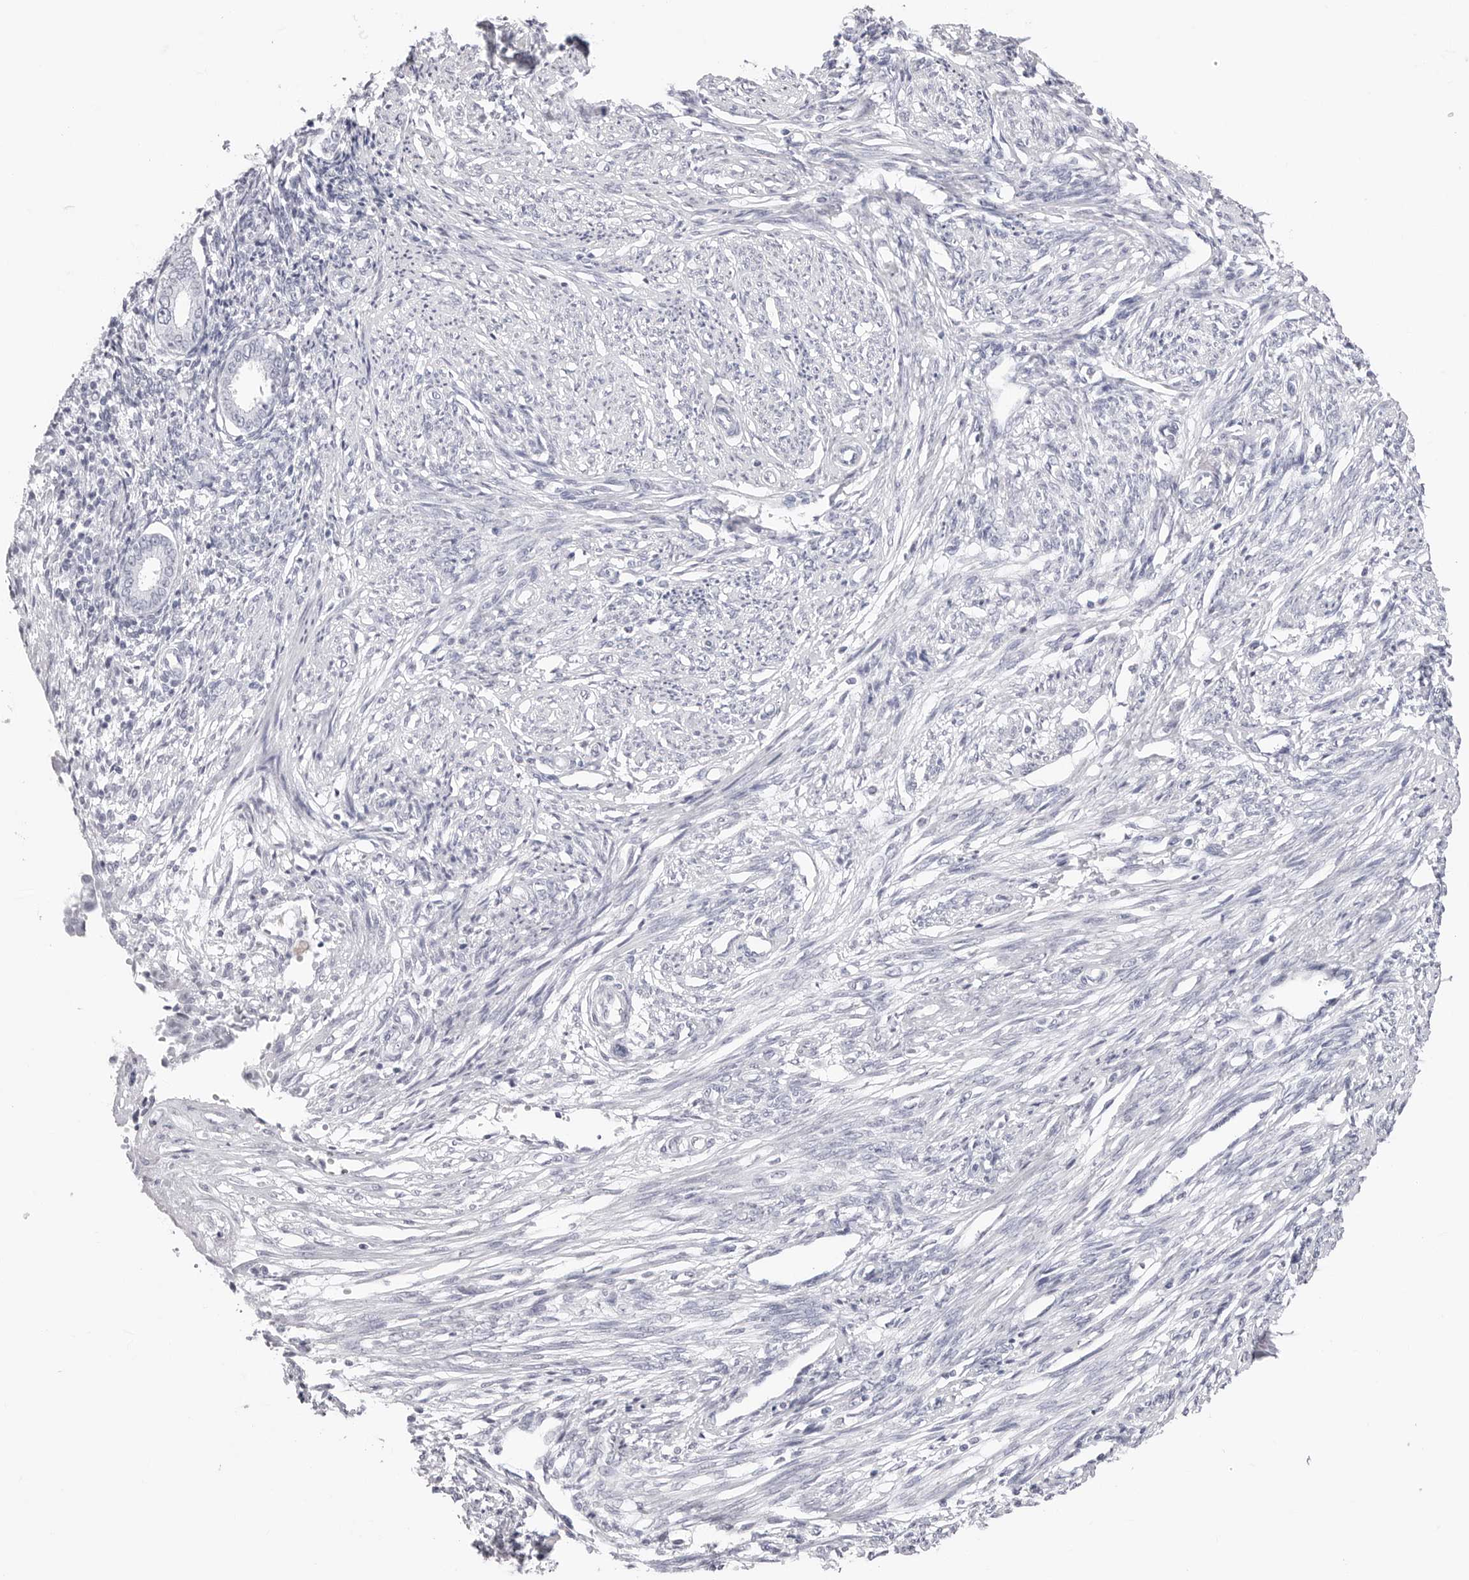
{"staining": {"intensity": "negative", "quantity": "none", "location": "none"}, "tissue": "endometrium", "cell_type": "Cells in endometrial stroma", "image_type": "normal", "snomed": [{"axis": "morphology", "description": "Normal tissue, NOS"}, {"axis": "topography", "description": "Endometrium"}], "caption": "IHC histopathology image of normal endometrium: endometrium stained with DAB reveals no significant protein staining in cells in endometrial stroma.", "gene": "TSSK1B", "patient": {"sex": "female", "age": 56}}